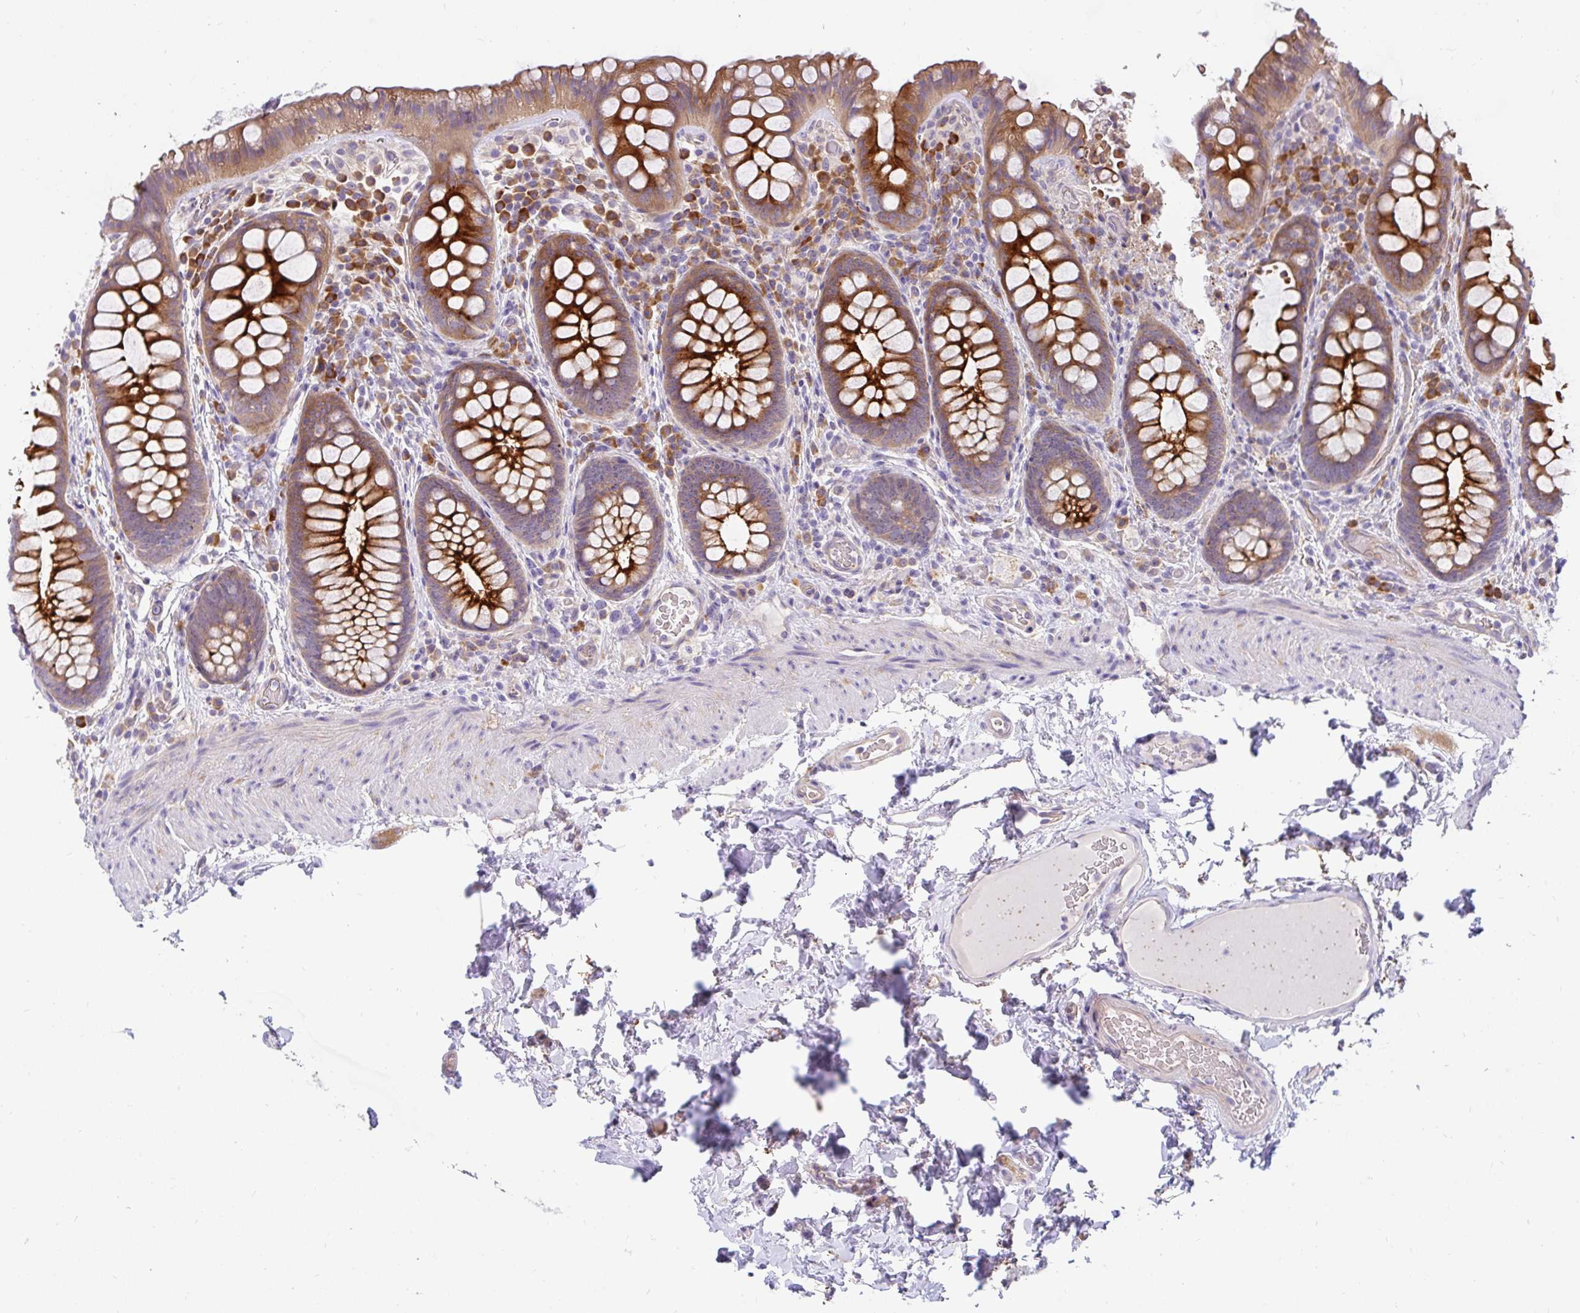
{"staining": {"intensity": "strong", "quantity": ">75%", "location": "cytoplasmic/membranous"}, "tissue": "rectum", "cell_type": "Glandular cells", "image_type": "normal", "snomed": [{"axis": "morphology", "description": "Normal tissue, NOS"}, {"axis": "topography", "description": "Rectum"}], "caption": "A high-resolution histopathology image shows IHC staining of unremarkable rectum, which exhibits strong cytoplasmic/membranous staining in approximately >75% of glandular cells.", "gene": "LRRC26", "patient": {"sex": "female", "age": 69}}